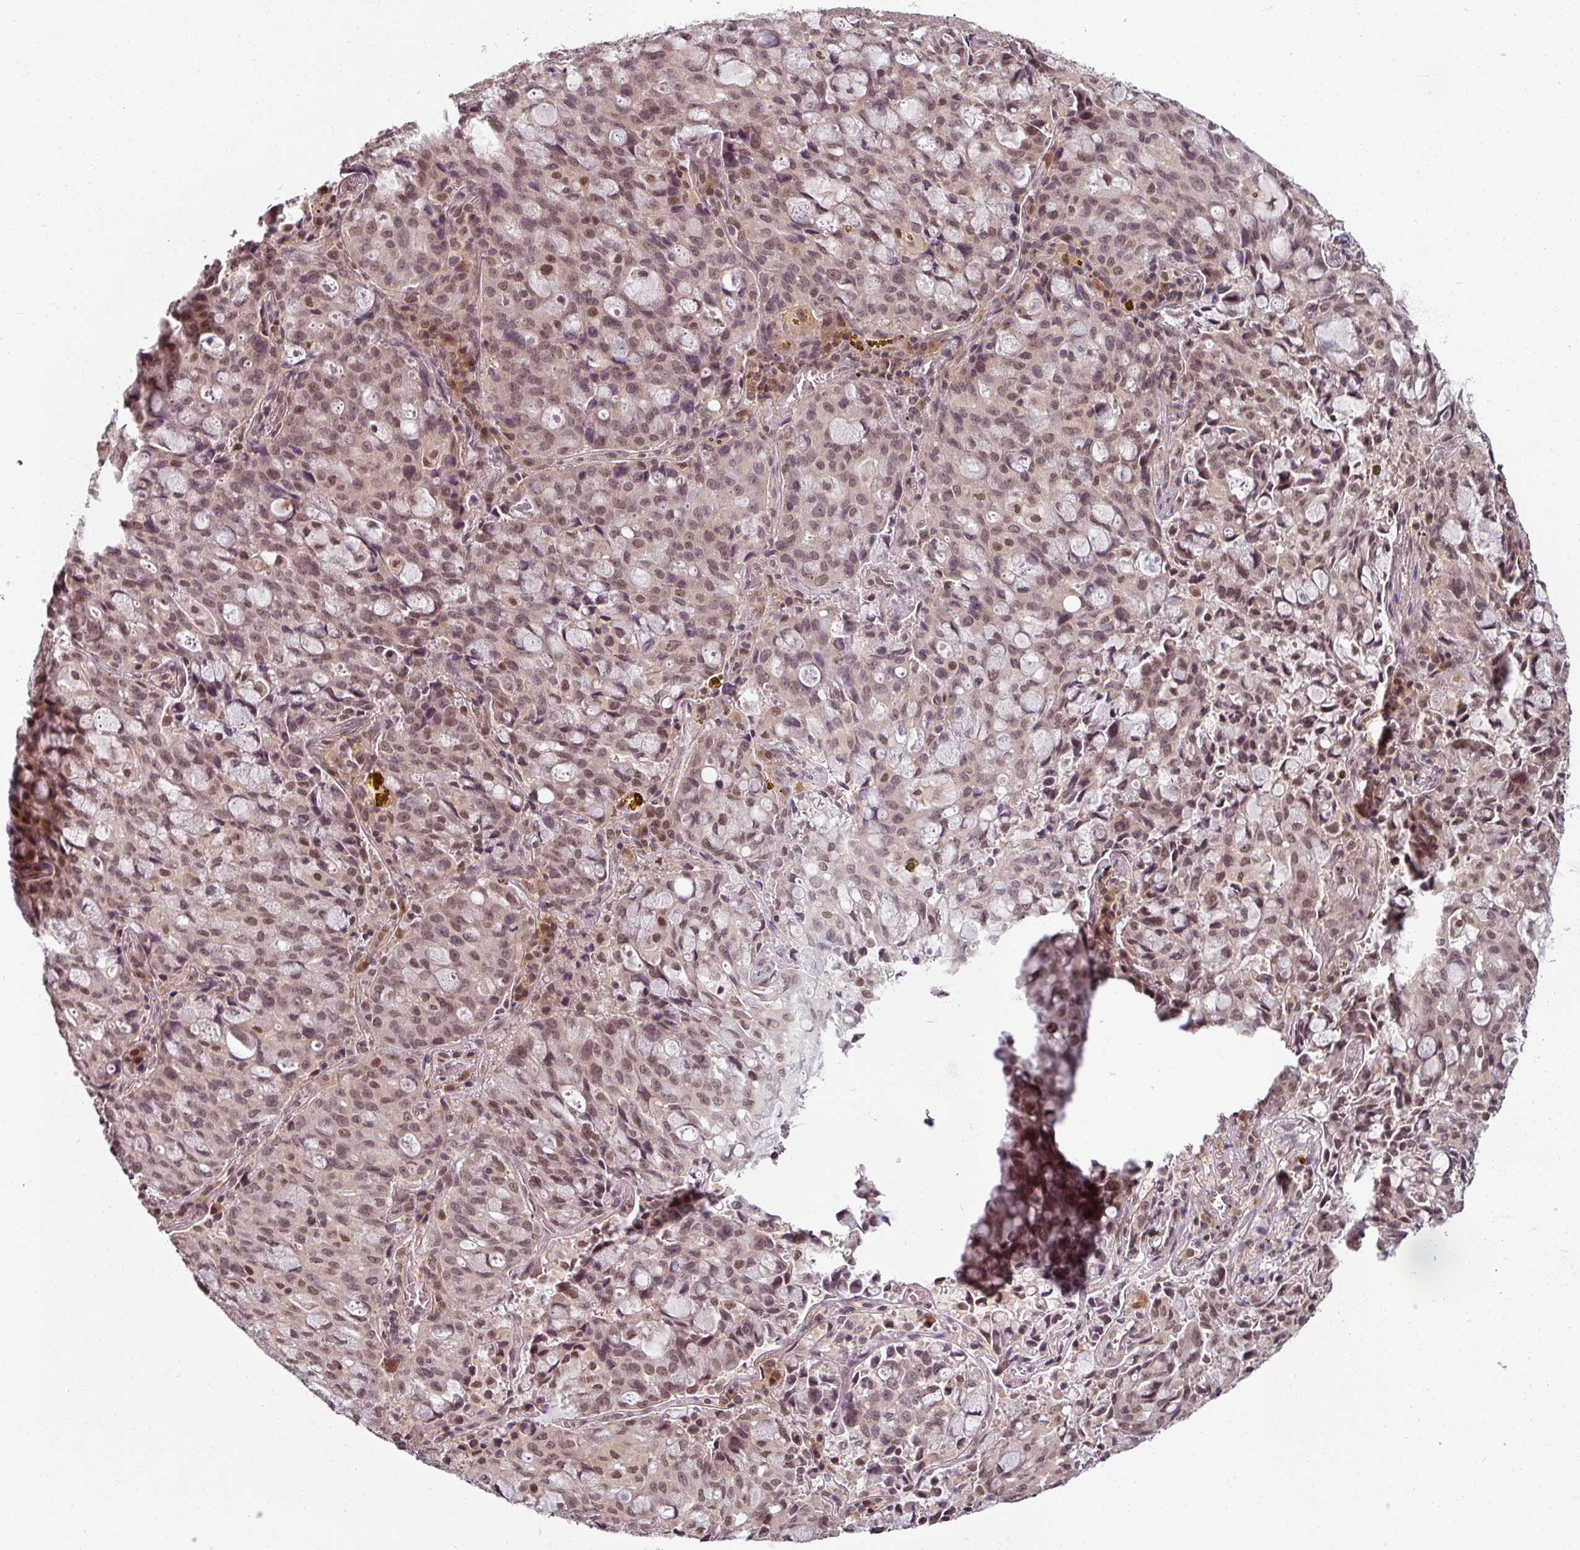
{"staining": {"intensity": "moderate", "quantity": "25%-75%", "location": "nuclear"}, "tissue": "lung cancer", "cell_type": "Tumor cells", "image_type": "cancer", "snomed": [{"axis": "morphology", "description": "Adenocarcinoma, NOS"}, {"axis": "topography", "description": "Lung"}], "caption": "Moderate nuclear protein staining is seen in about 25%-75% of tumor cells in adenocarcinoma (lung).", "gene": "POLR2G", "patient": {"sex": "female", "age": 44}}